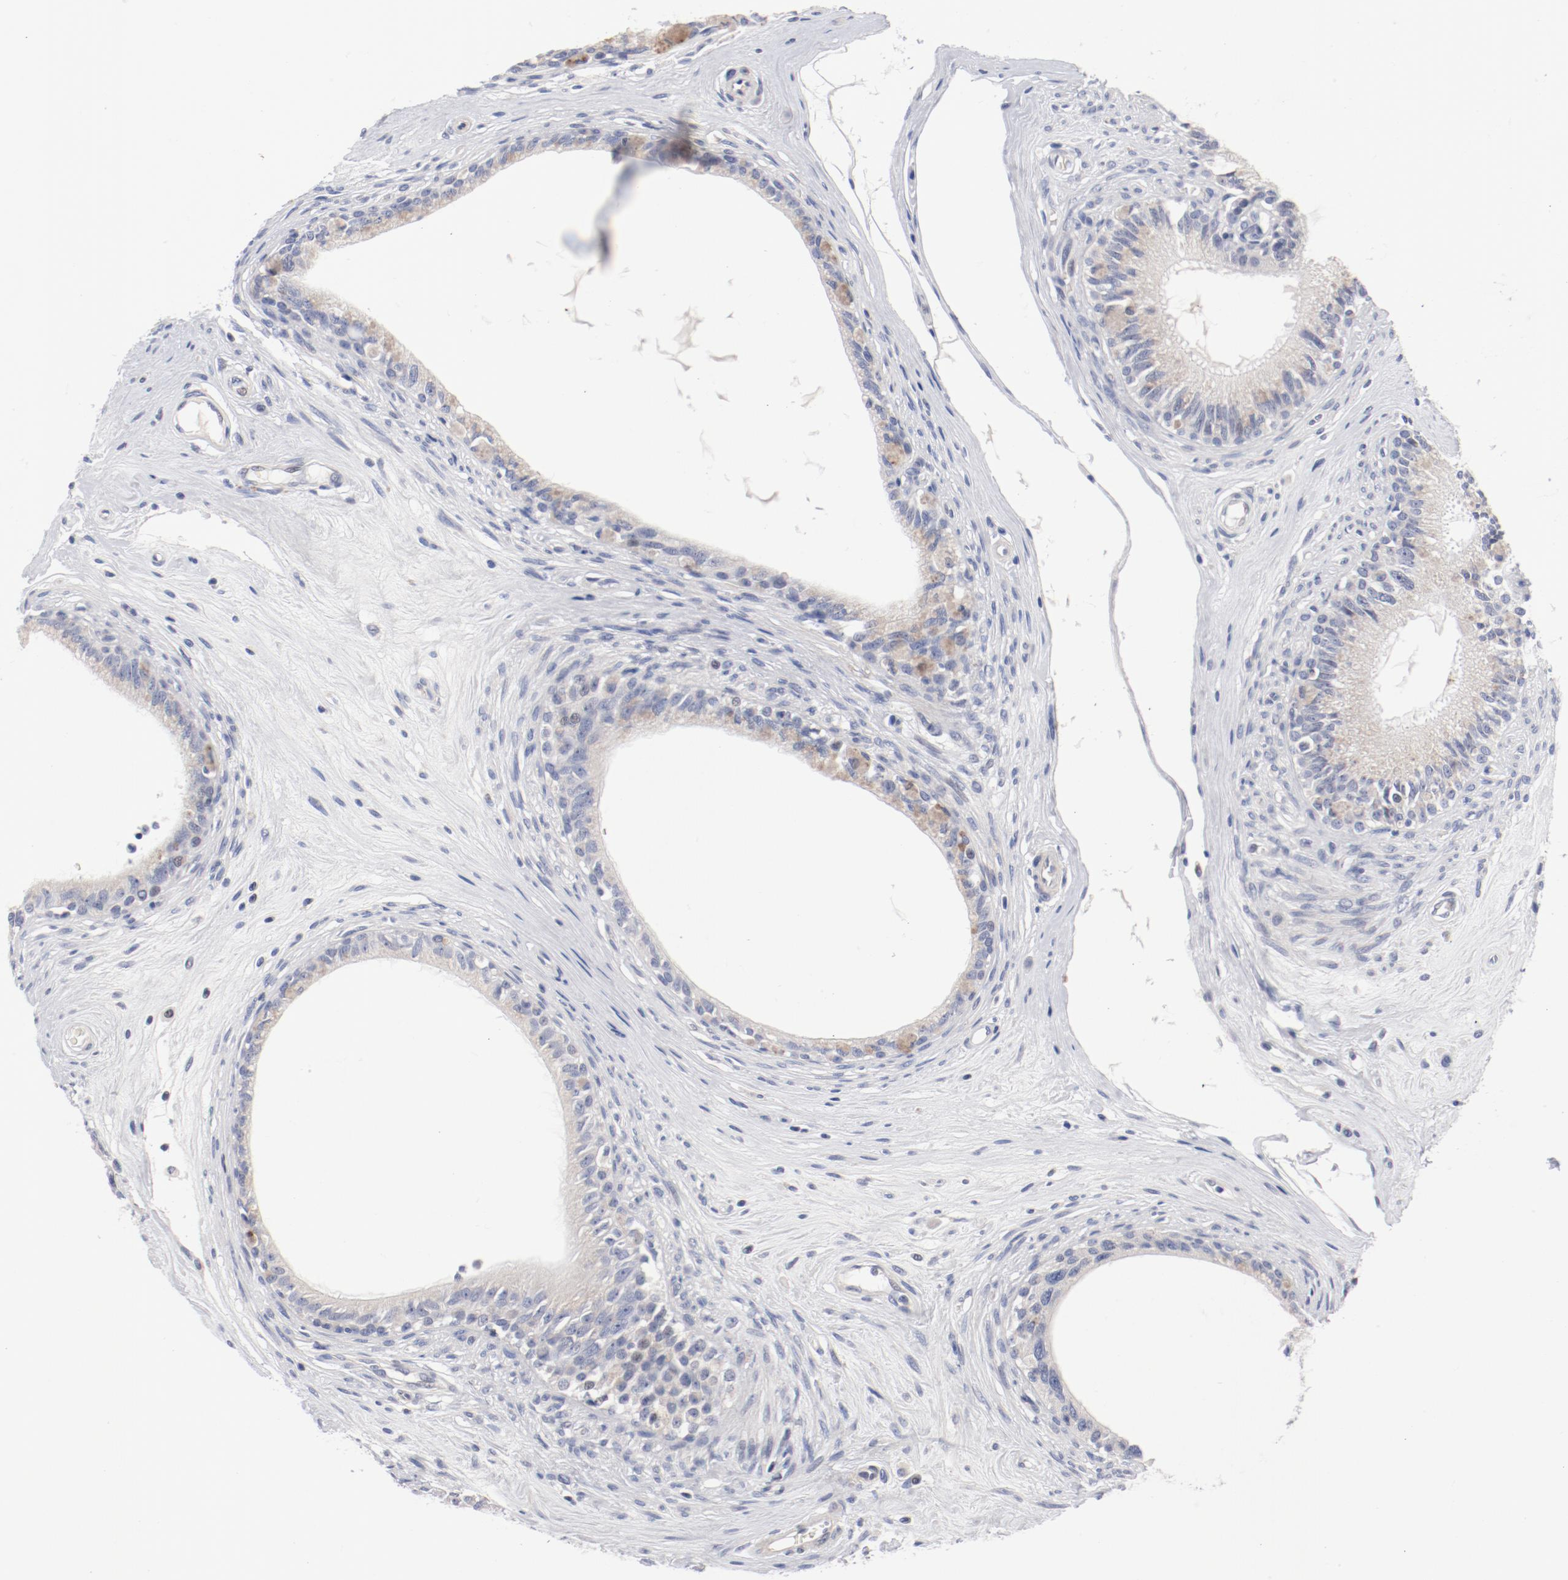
{"staining": {"intensity": "negative", "quantity": "none", "location": "none"}, "tissue": "epididymis", "cell_type": "Glandular cells", "image_type": "normal", "snomed": [{"axis": "morphology", "description": "Normal tissue, NOS"}, {"axis": "morphology", "description": "Inflammation, NOS"}, {"axis": "topography", "description": "Epididymis"}], "caption": "The IHC photomicrograph has no significant expression in glandular cells of epididymis. Nuclei are stained in blue.", "gene": "KCNK13", "patient": {"sex": "male", "age": 84}}